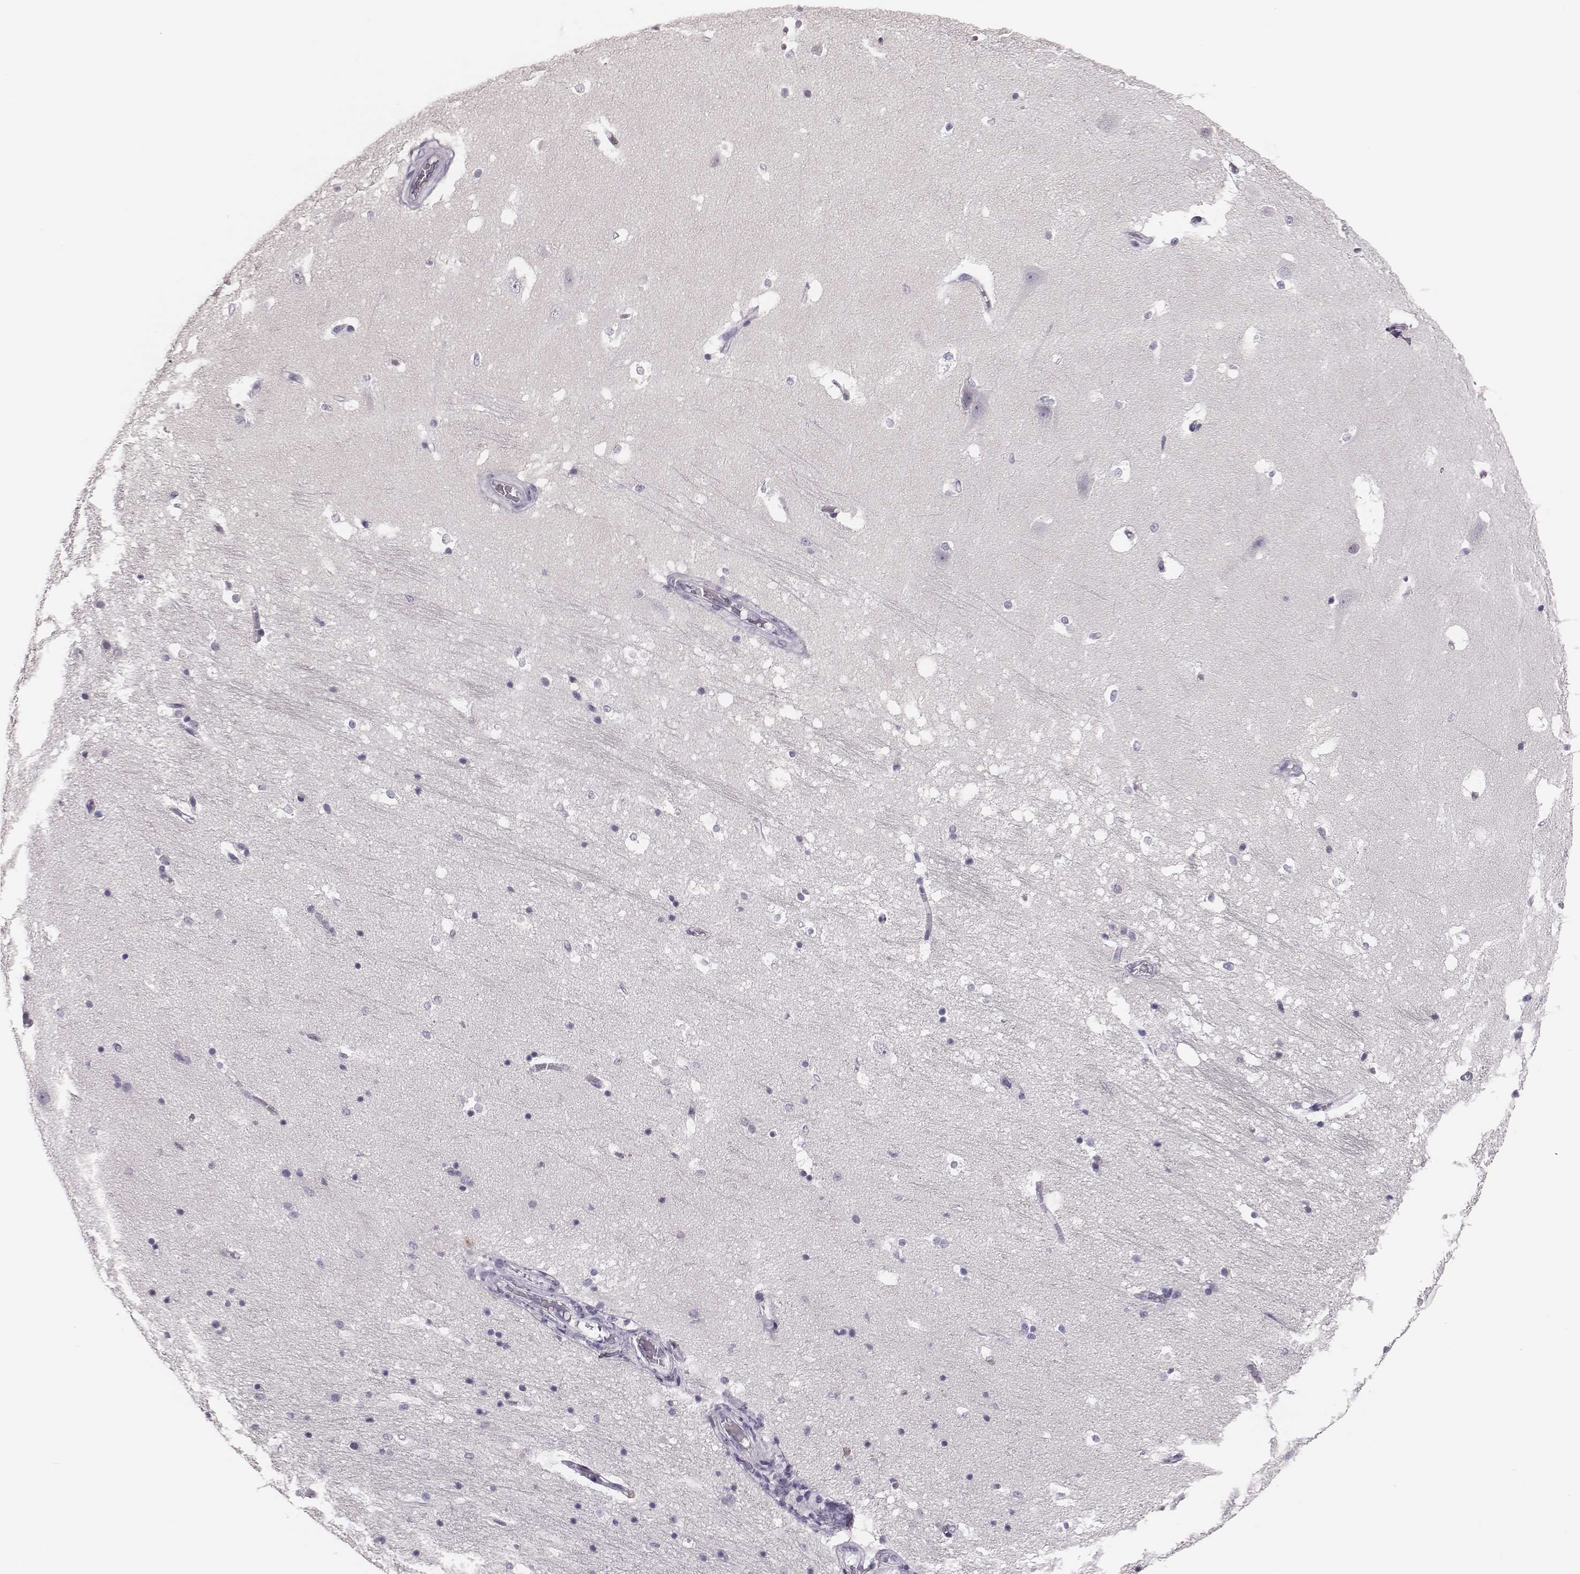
{"staining": {"intensity": "negative", "quantity": "none", "location": "none"}, "tissue": "hippocampus", "cell_type": "Glial cells", "image_type": "normal", "snomed": [{"axis": "morphology", "description": "Normal tissue, NOS"}, {"axis": "topography", "description": "Hippocampus"}], "caption": "A histopathology image of hippocampus stained for a protein exhibits no brown staining in glial cells.", "gene": "CSH1", "patient": {"sex": "male", "age": 44}}